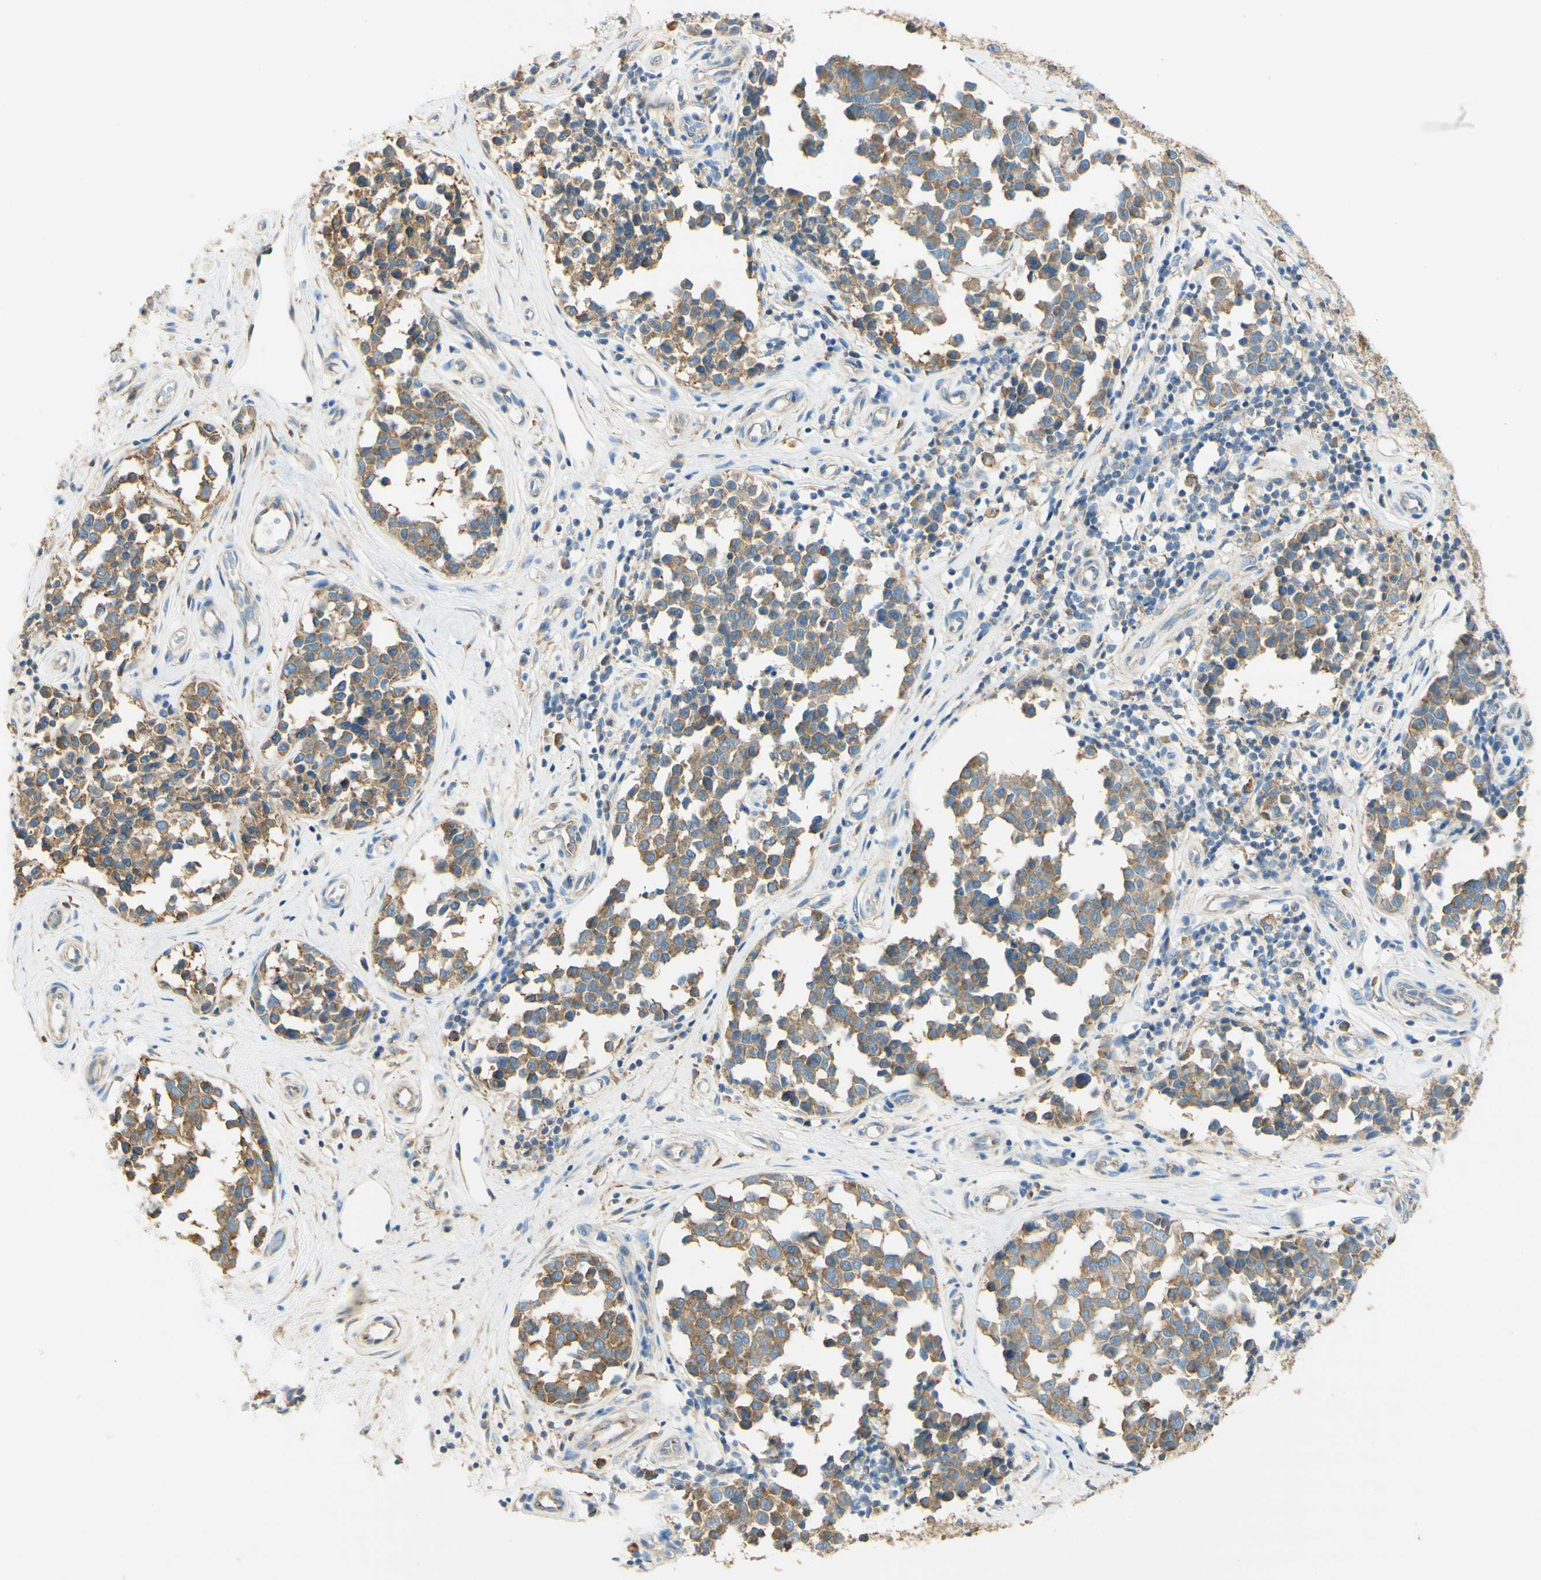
{"staining": {"intensity": "weak", "quantity": ">75%", "location": "cytoplasmic/membranous"}, "tissue": "melanoma", "cell_type": "Tumor cells", "image_type": "cancer", "snomed": [{"axis": "morphology", "description": "Malignant melanoma, NOS"}, {"axis": "topography", "description": "Skin"}], "caption": "High-power microscopy captured an immunohistochemistry photomicrograph of melanoma, revealing weak cytoplasmic/membranous staining in approximately >75% of tumor cells.", "gene": "CLTC", "patient": {"sex": "female", "age": 64}}